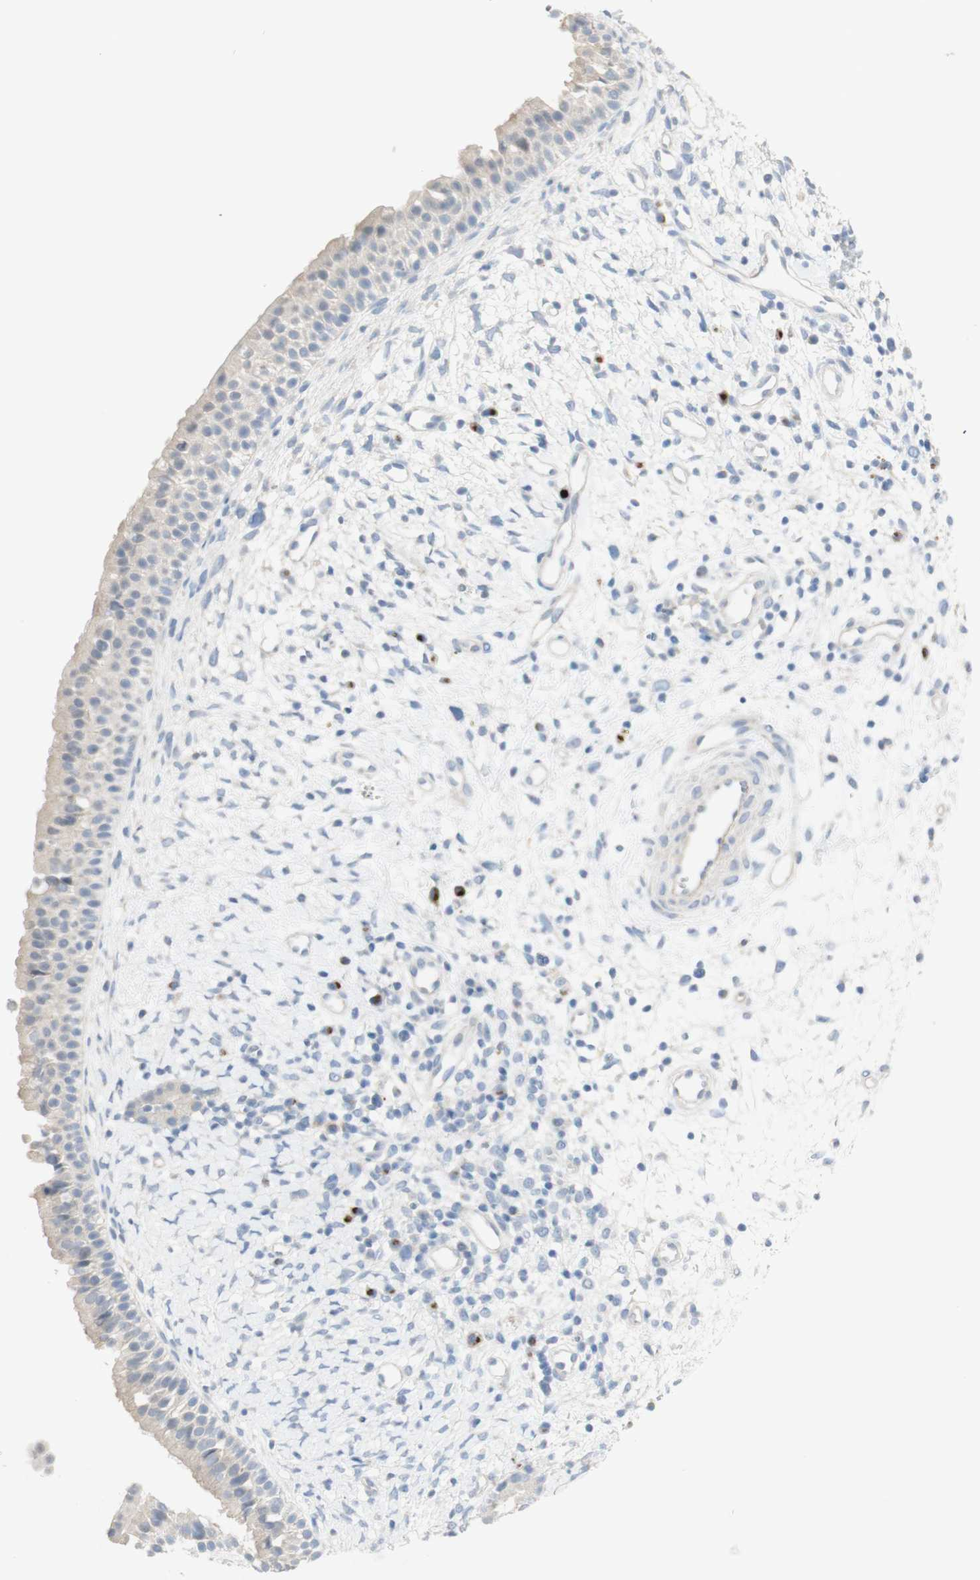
{"staining": {"intensity": "negative", "quantity": "none", "location": "none"}, "tissue": "nasopharynx", "cell_type": "Respiratory epithelial cells", "image_type": "normal", "snomed": [{"axis": "morphology", "description": "Normal tissue, NOS"}, {"axis": "topography", "description": "Nasopharynx"}], "caption": "The histopathology image displays no significant expression in respiratory epithelial cells of nasopharynx.", "gene": "MANEA", "patient": {"sex": "male", "age": 22}}